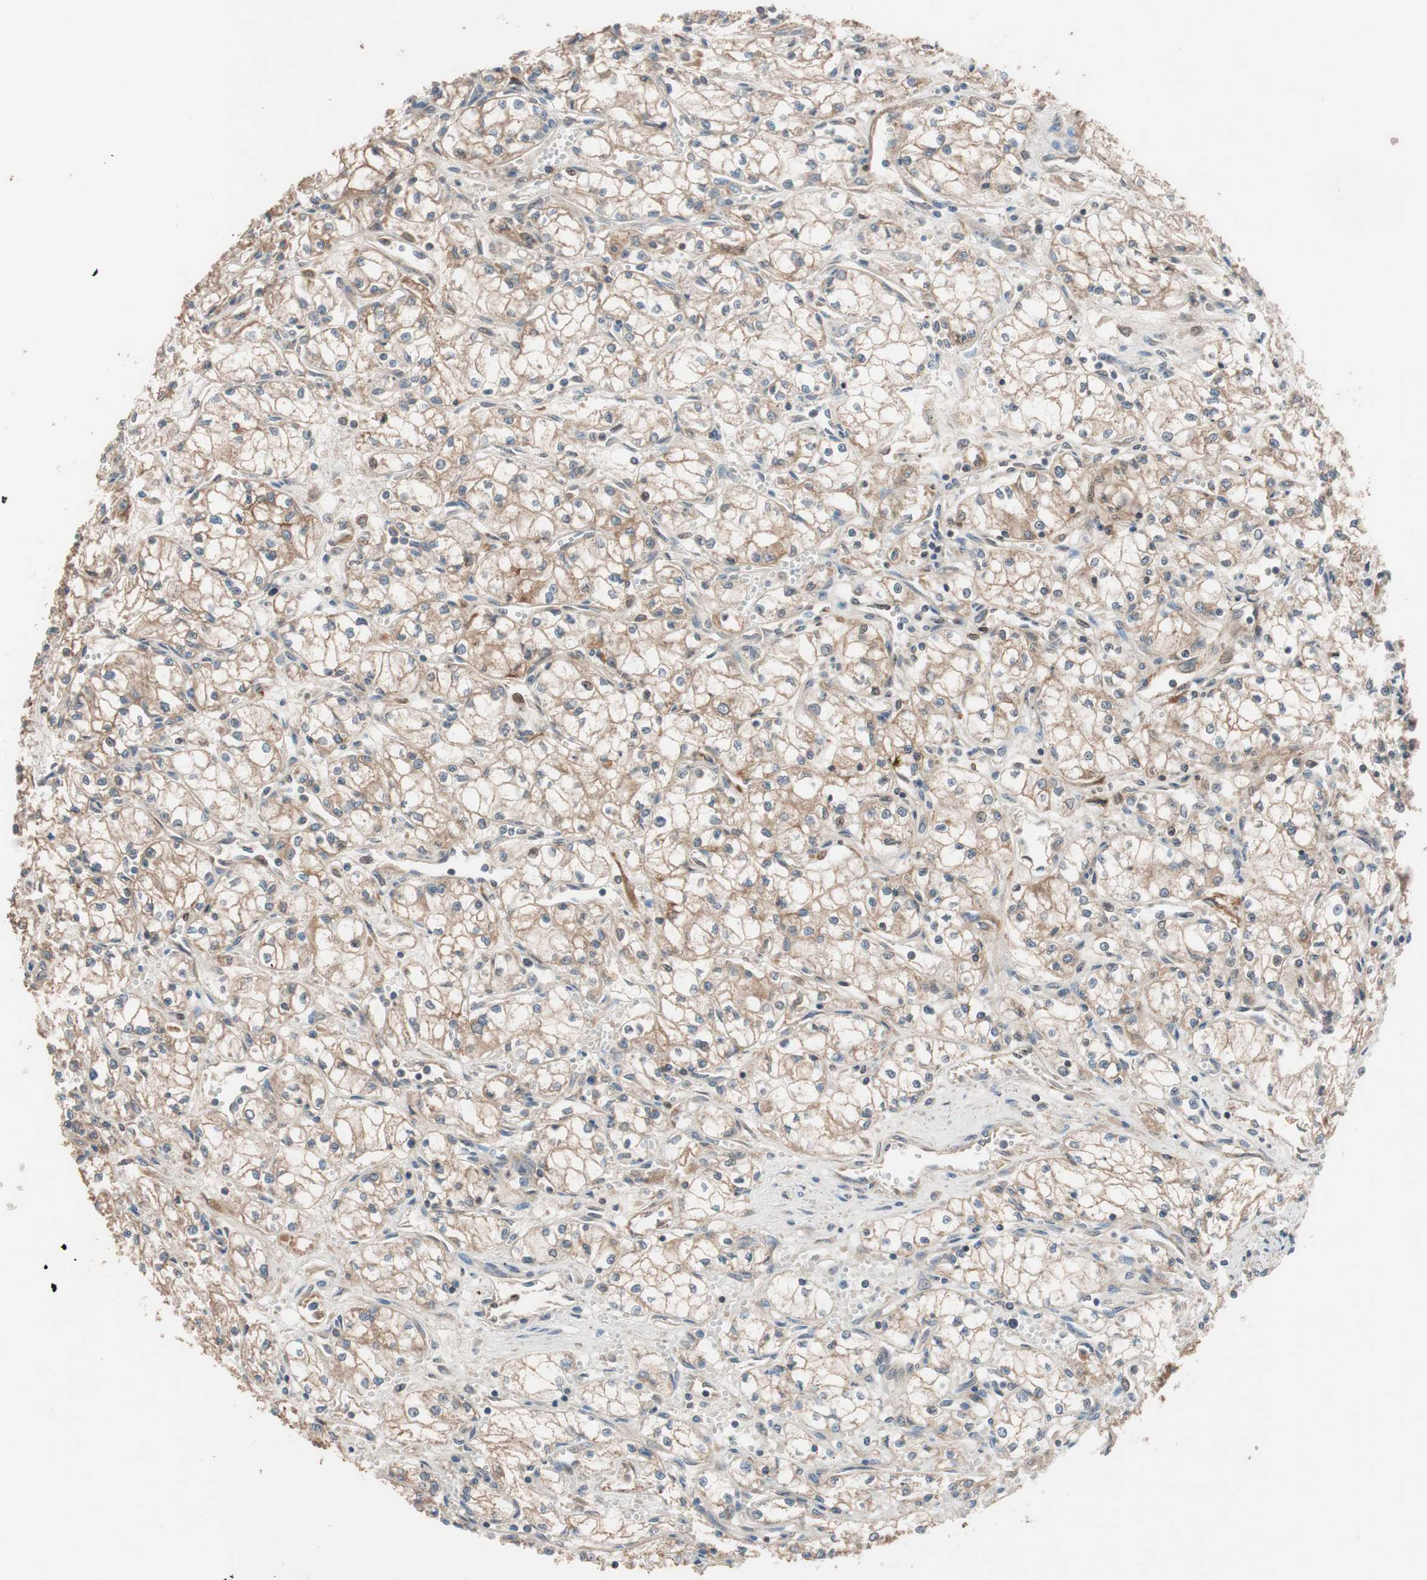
{"staining": {"intensity": "moderate", "quantity": ">75%", "location": "cytoplasmic/membranous"}, "tissue": "renal cancer", "cell_type": "Tumor cells", "image_type": "cancer", "snomed": [{"axis": "morphology", "description": "Normal tissue, NOS"}, {"axis": "morphology", "description": "Adenocarcinoma, NOS"}, {"axis": "topography", "description": "Kidney"}], "caption": "Moderate cytoplasmic/membranous protein positivity is seen in about >75% of tumor cells in renal adenocarcinoma.", "gene": "SDC4", "patient": {"sex": "male", "age": 59}}